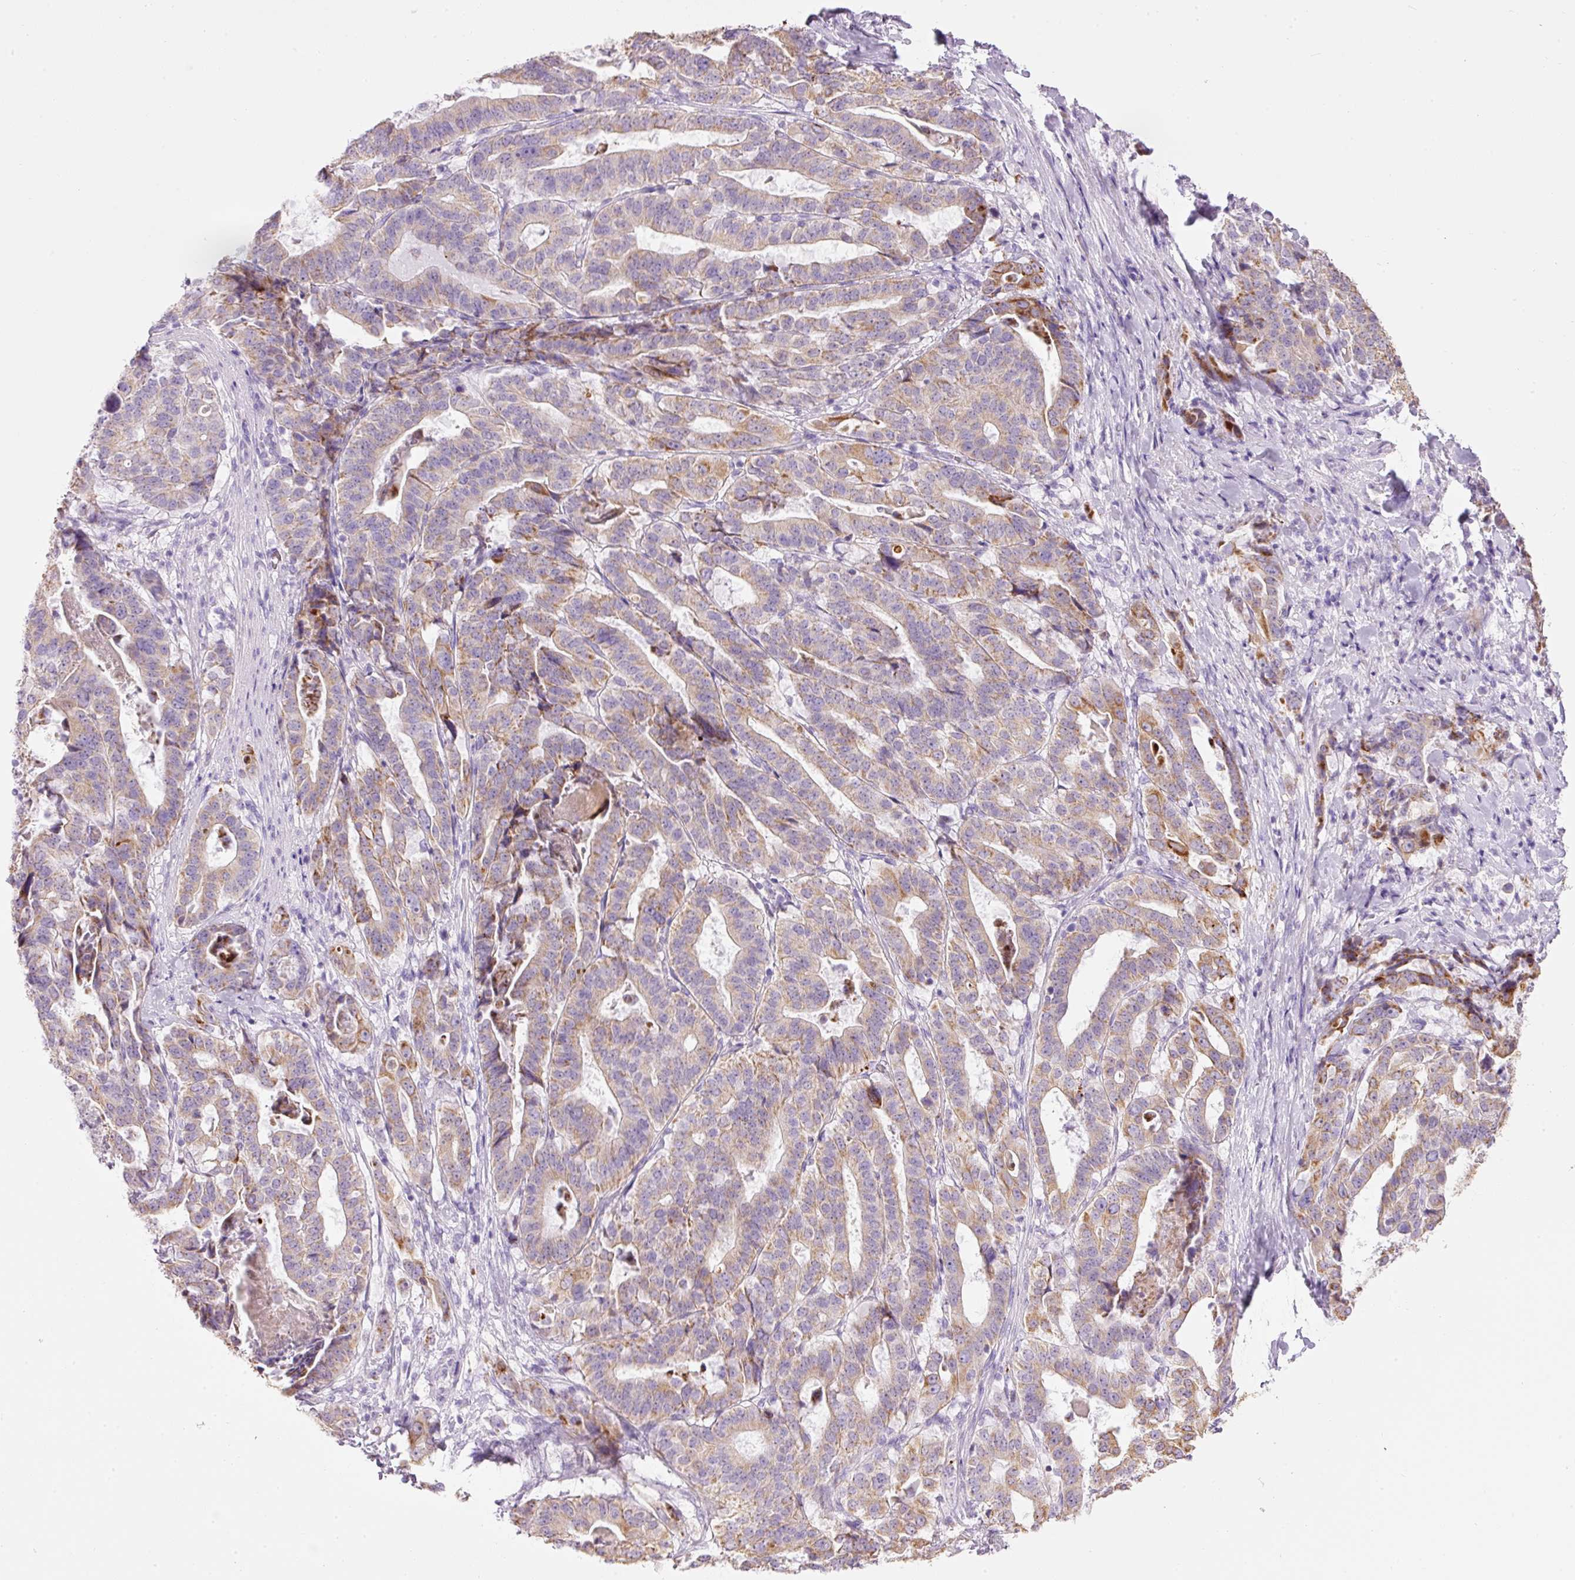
{"staining": {"intensity": "moderate", "quantity": "25%-75%", "location": "cytoplasmic/membranous"}, "tissue": "stomach cancer", "cell_type": "Tumor cells", "image_type": "cancer", "snomed": [{"axis": "morphology", "description": "Adenocarcinoma, NOS"}, {"axis": "topography", "description": "Stomach"}], "caption": "Immunohistochemical staining of human adenocarcinoma (stomach) demonstrates moderate cytoplasmic/membranous protein staining in about 25%-75% of tumor cells. Nuclei are stained in blue.", "gene": "CARD16", "patient": {"sex": "male", "age": 48}}